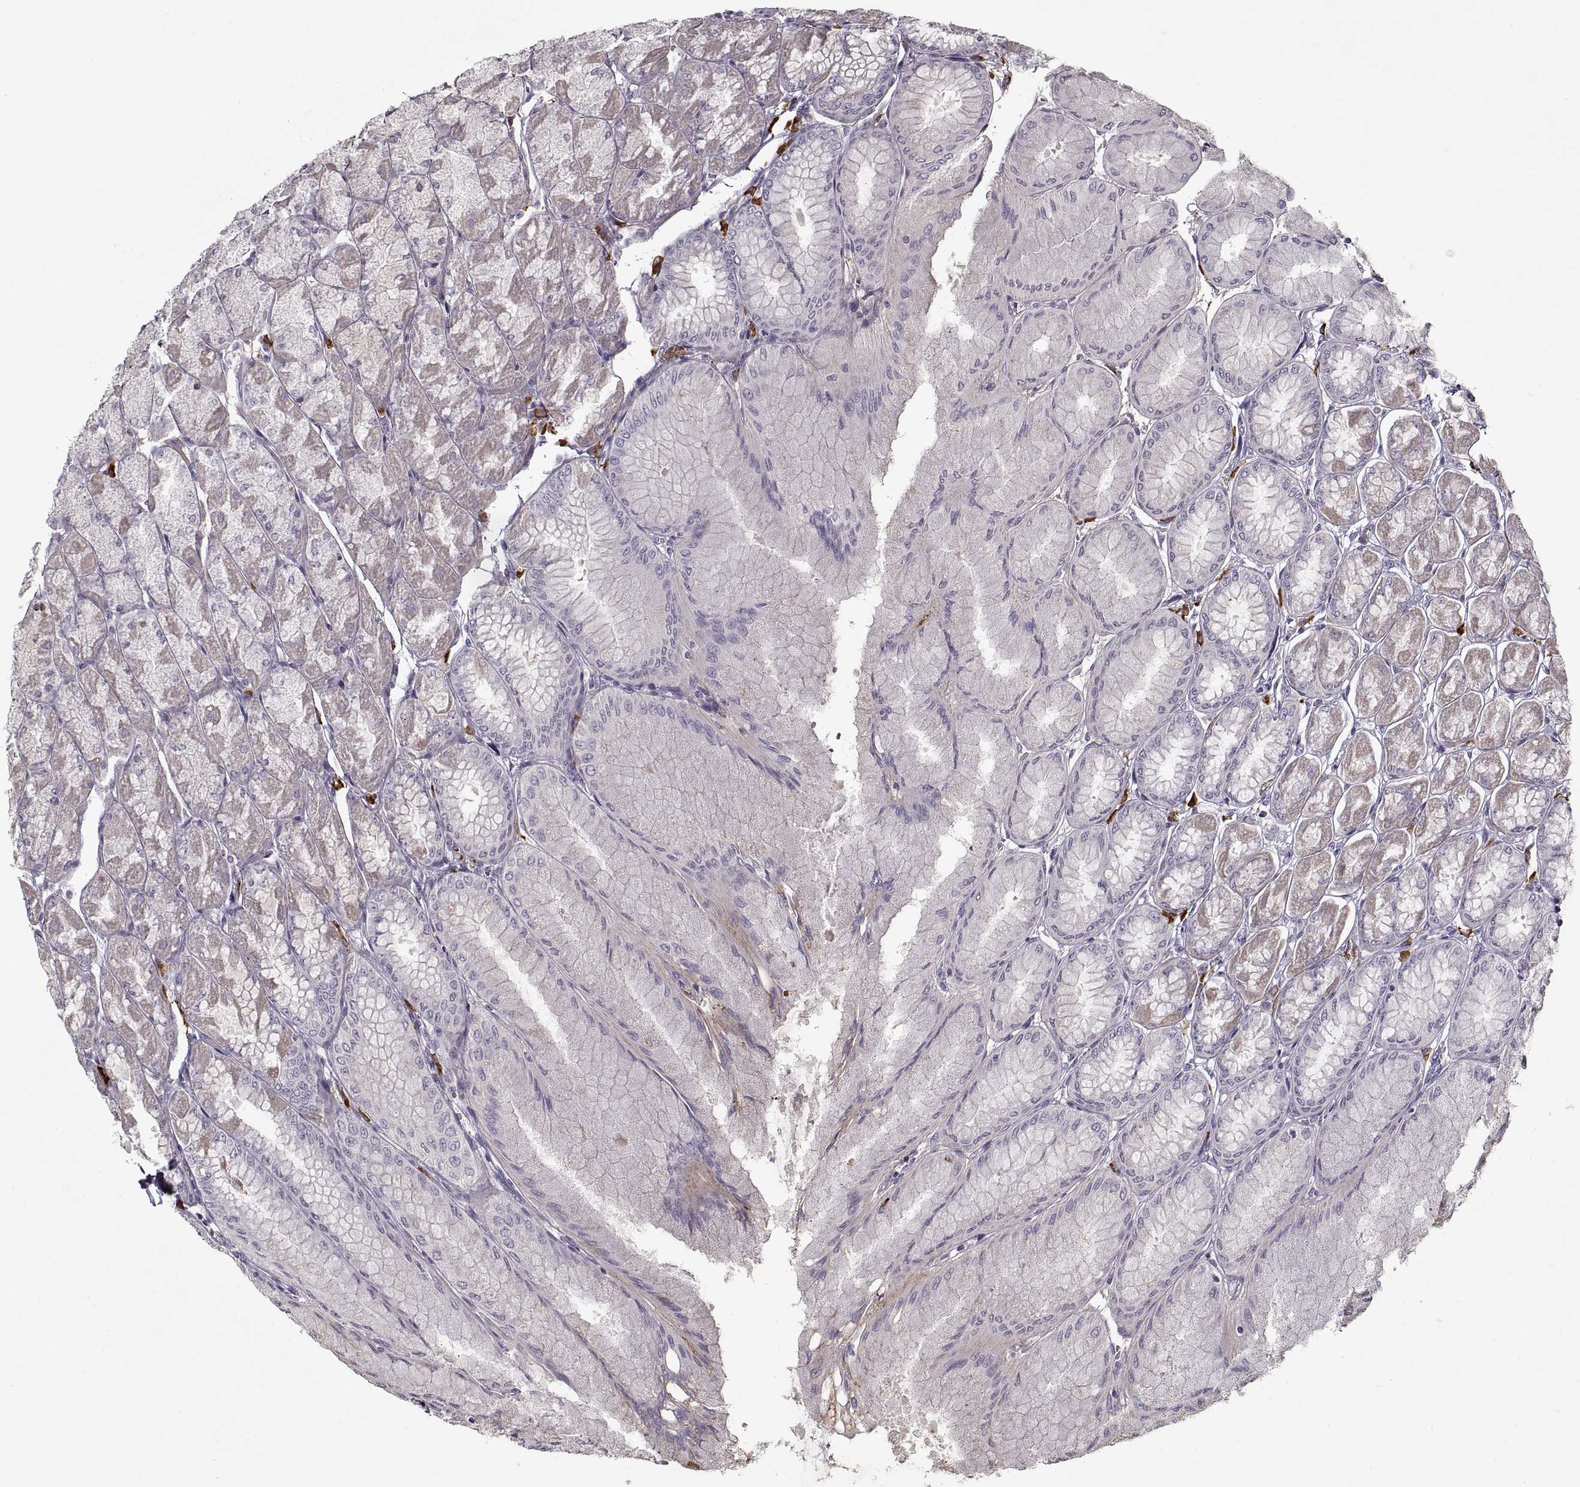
{"staining": {"intensity": "negative", "quantity": "none", "location": "none"}, "tissue": "stomach", "cell_type": "Glandular cells", "image_type": "normal", "snomed": [{"axis": "morphology", "description": "Normal tissue, NOS"}, {"axis": "topography", "description": "Stomach, upper"}], "caption": "Micrograph shows no significant protein expression in glandular cells of normal stomach. Nuclei are stained in blue.", "gene": "GAD2", "patient": {"sex": "male", "age": 60}}